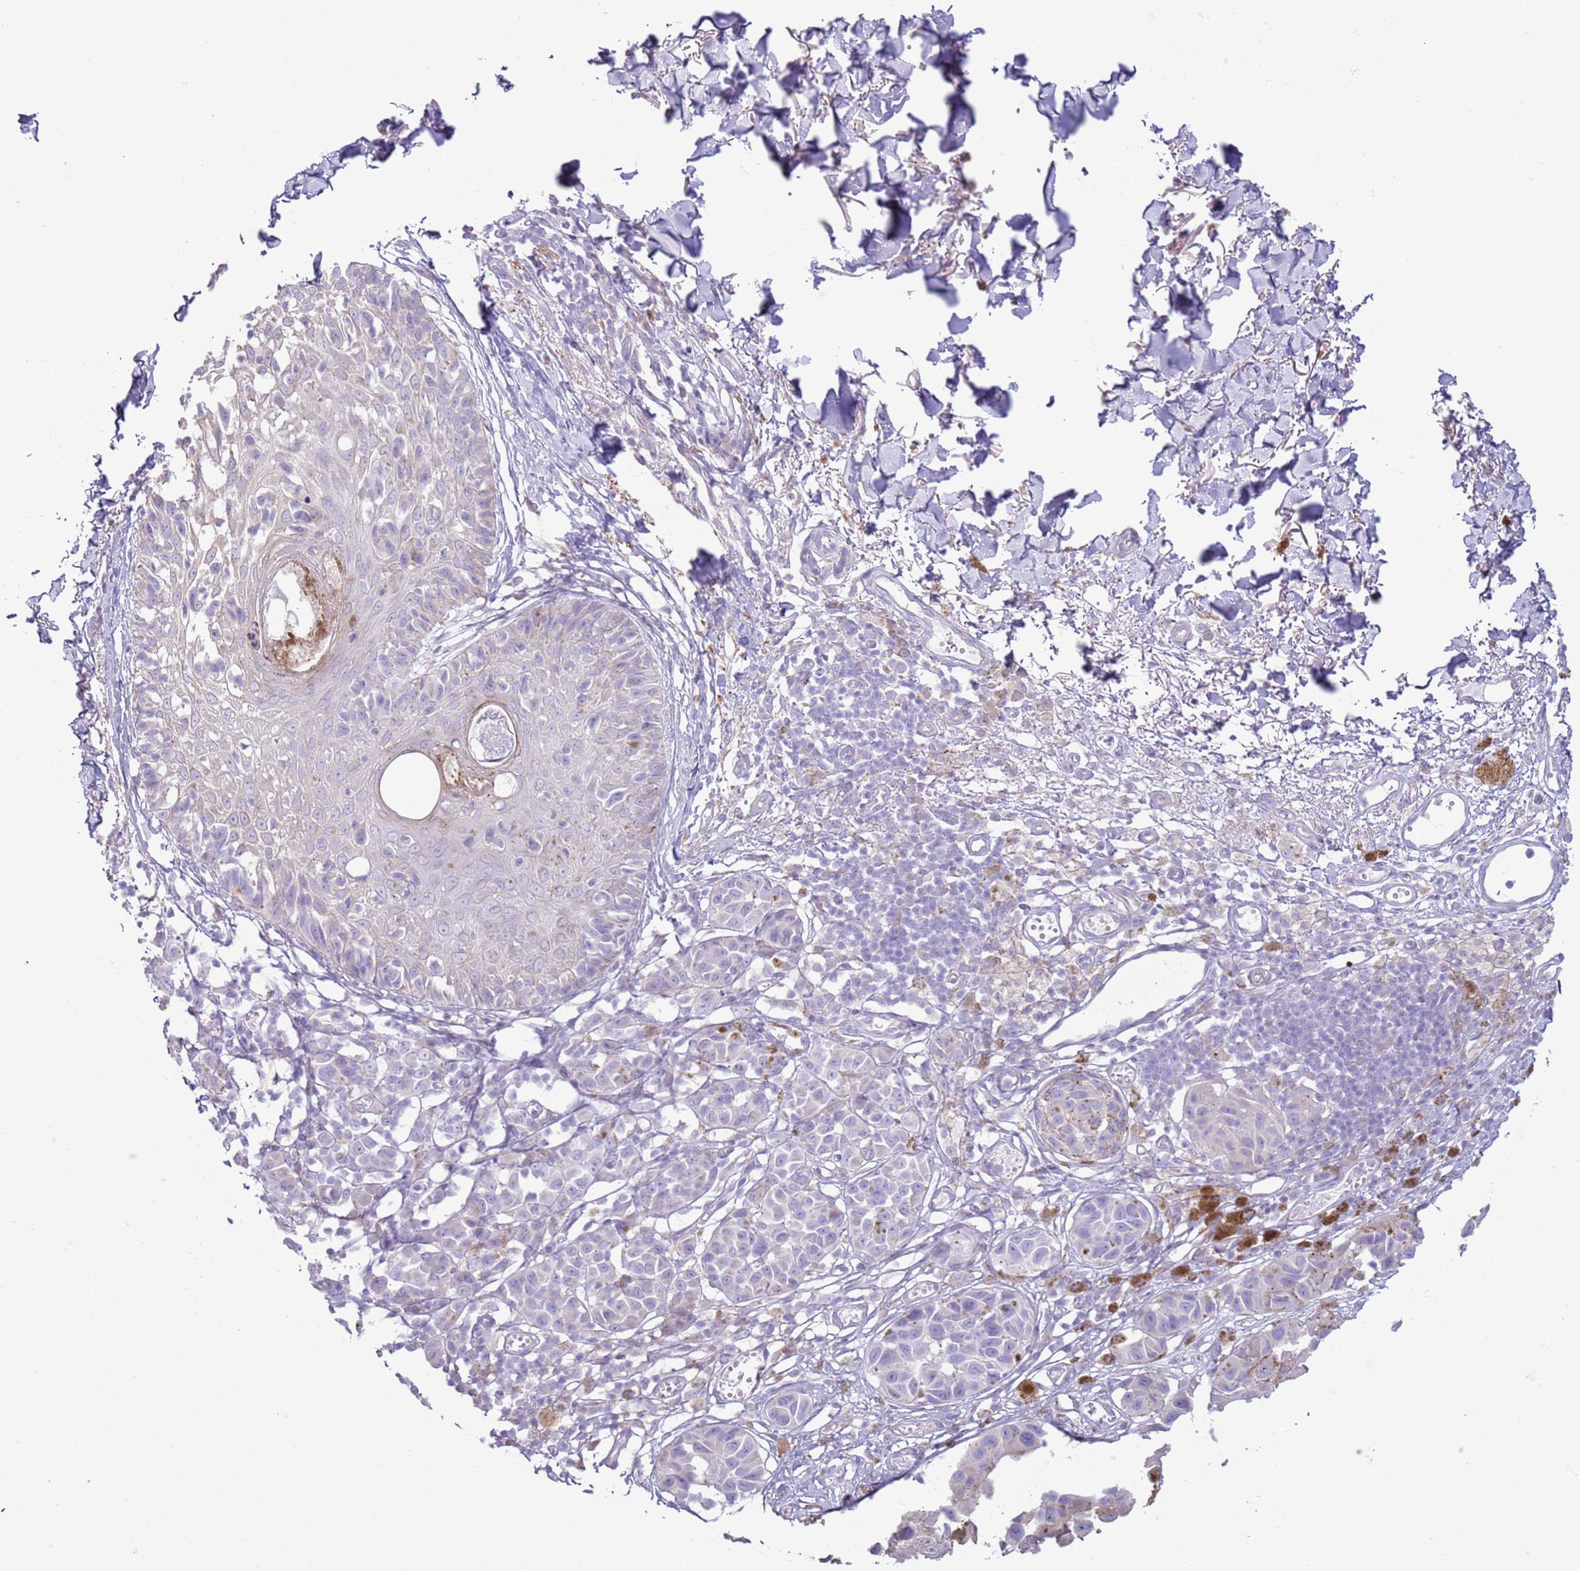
{"staining": {"intensity": "negative", "quantity": "none", "location": "none"}, "tissue": "melanoma", "cell_type": "Tumor cells", "image_type": "cancer", "snomed": [{"axis": "morphology", "description": "Malignant melanoma, NOS"}, {"axis": "topography", "description": "Skin"}], "caption": "IHC of malignant melanoma reveals no staining in tumor cells. (IHC, brightfield microscopy, high magnification).", "gene": "OAF", "patient": {"sex": "male", "age": 73}}